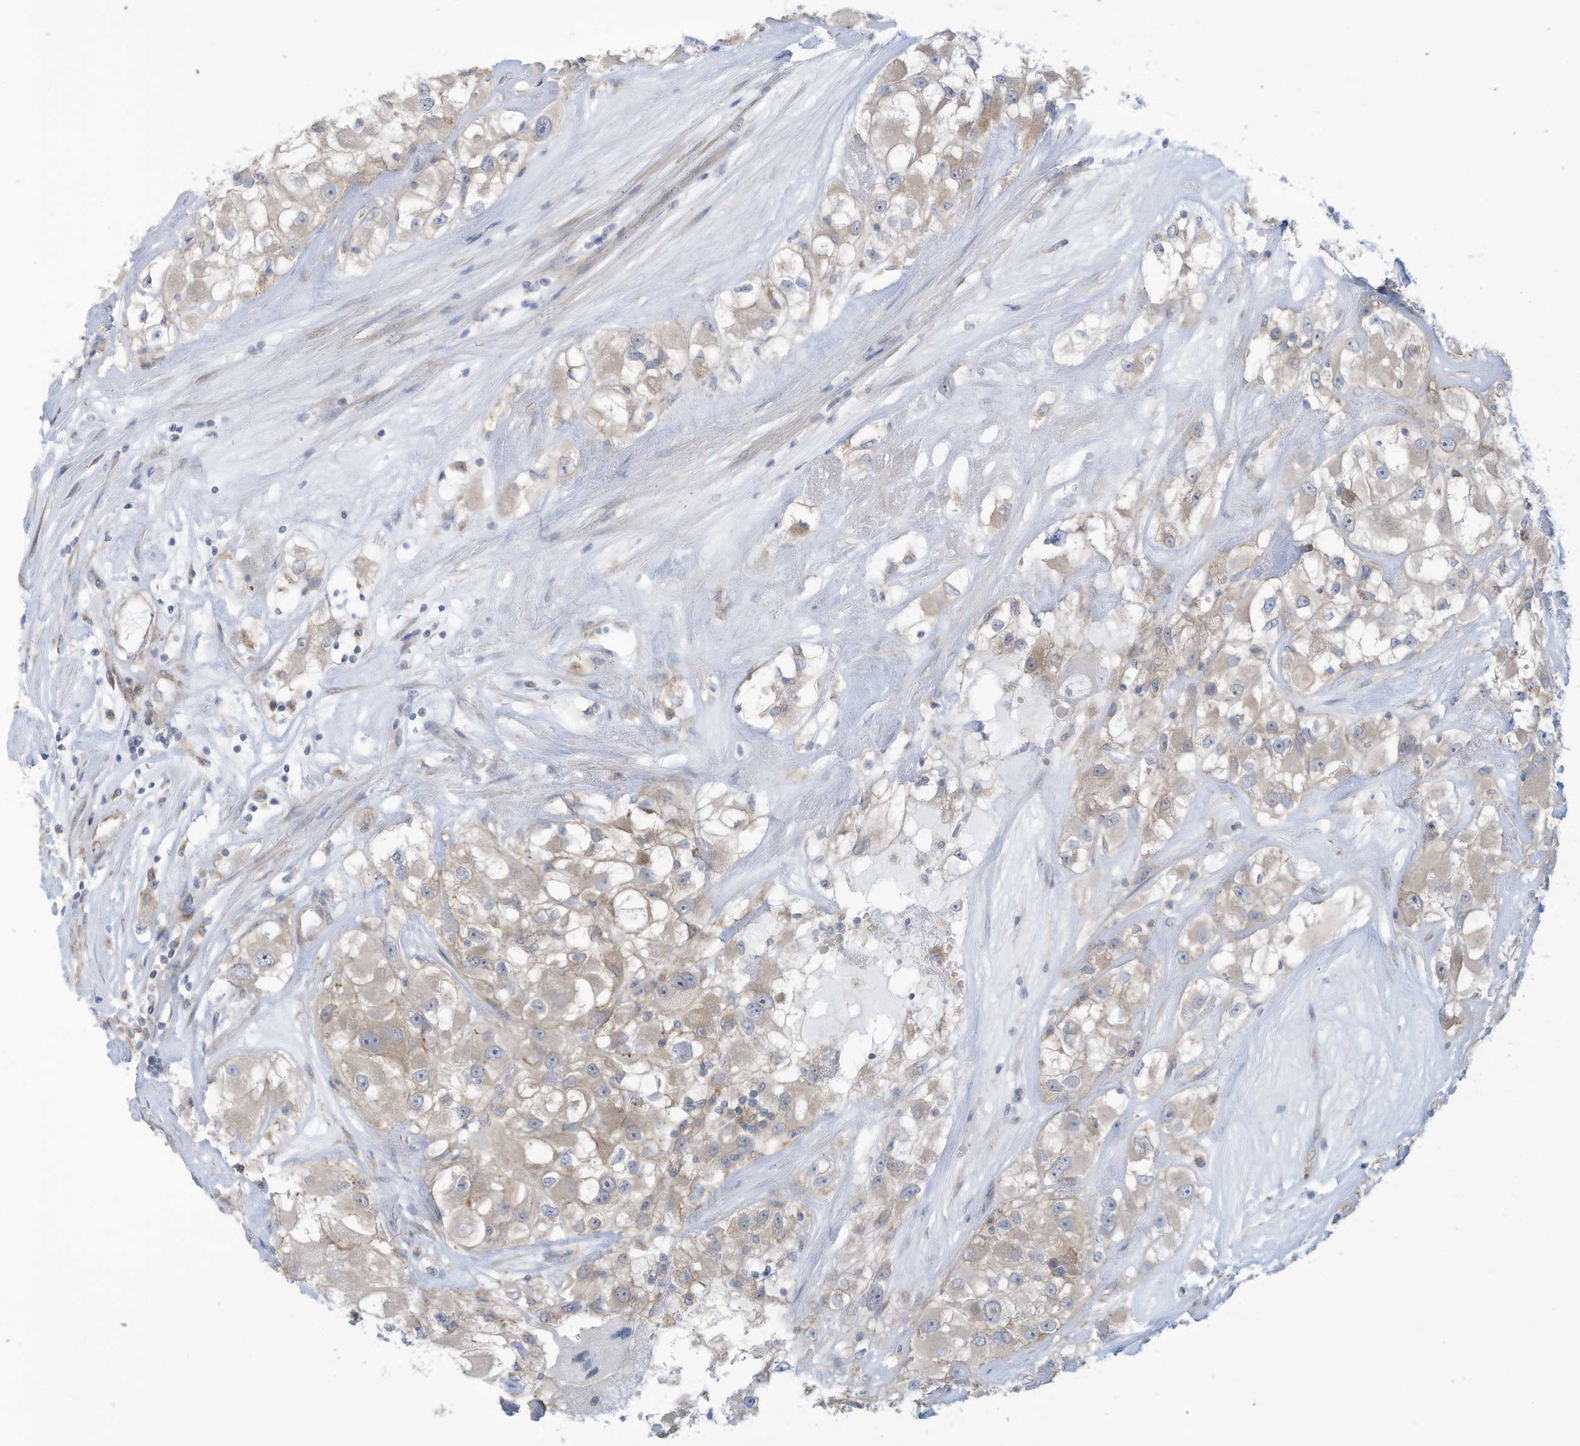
{"staining": {"intensity": "weak", "quantity": "<25%", "location": "cytoplasmic/membranous"}, "tissue": "renal cancer", "cell_type": "Tumor cells", "image_type": "cancer", "snomed": [{"axis": "morphology", "description": "Adenocarcinoma, NOS"}, {"axis": "topography", "description": "Kidney"}], "caption": "There is no significant staining in tumor cells of renal cancer.", "gene": "ADAT2", "patient": {"sex": "female", "age": 52}}